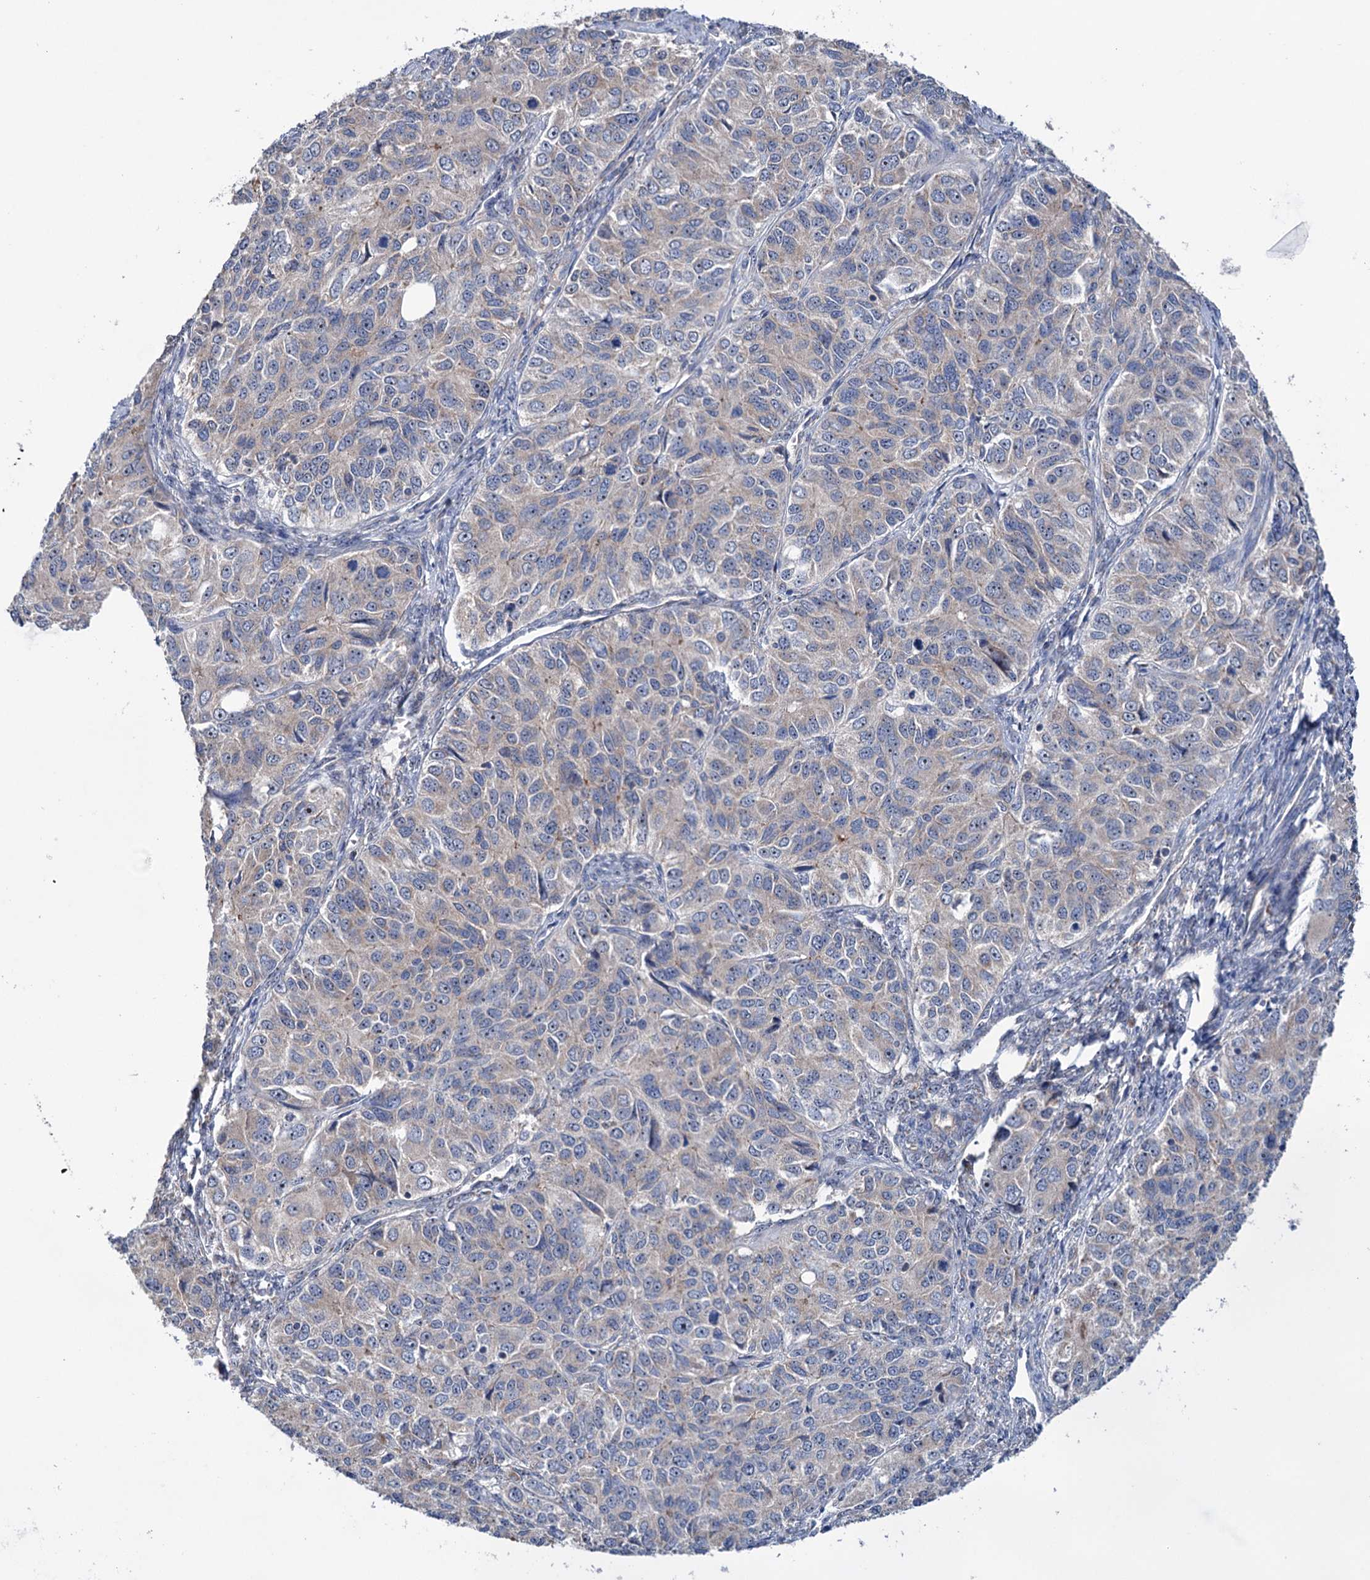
{"staining": {"intensity": "weak", "quantity": "<25%", "location": "cytoplasmic/membranous,nuclear"}, "tissue": "ovarian cancer", "cell_type": "Tumor cells", "image_type": "cancer", "snomed": [{"axis": "morphology", "description": "Carcinoma, endometroid"}, {"axis": "topography", "description": "Ovary"}], "caption": "Tumor cells are negative for brown protein staining in ovarian cancer (endometroid carcinoma).", "gene": "HTR3B", "patient": {"sex": "female", "age": 51}}